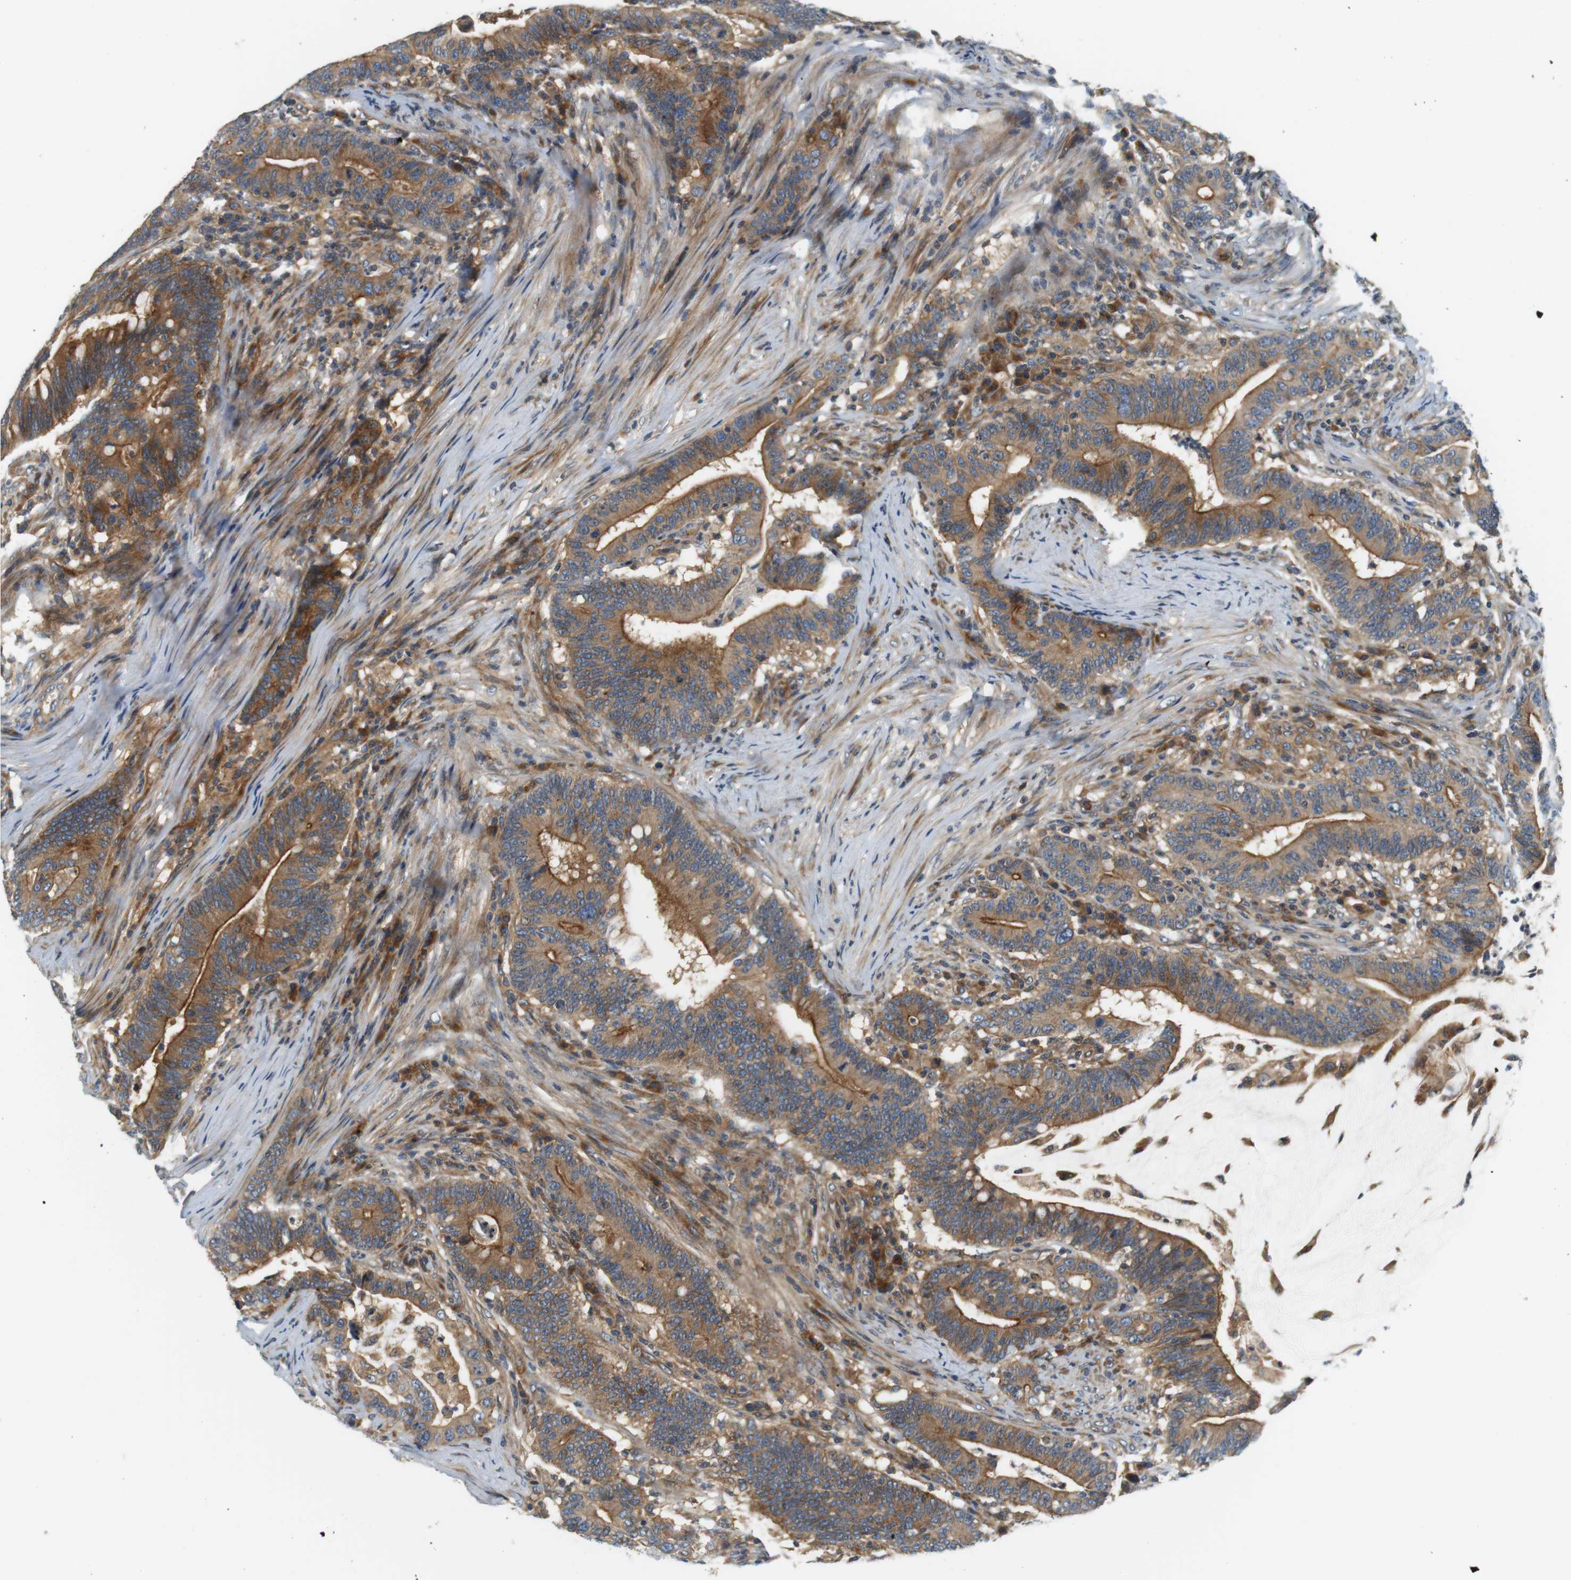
{"staining": {"intensity": "moderate", "quantity": ">75%", "location": "cytoplasmic/membranous"}, "tissue": "colorectal cancer", "cell_type": "Tumor cells", "image_type": "cancer", "snomed": [{"axis": "morphology", "description": "Normal tissue, NOS"}, {"axis": "morphology", "description": "Adenocarcinoma, NOS"}, {"axis": "topography", "description": "Colon"}], "caption": "Immunohistochemical staining of colorectal adenocarcinoma shows moderate cytoplasmic/membranous protein staining in about >75% of tumor cells.", "gene": "SH3GLB1", "patient": {"sex": "female", "age": 66}}